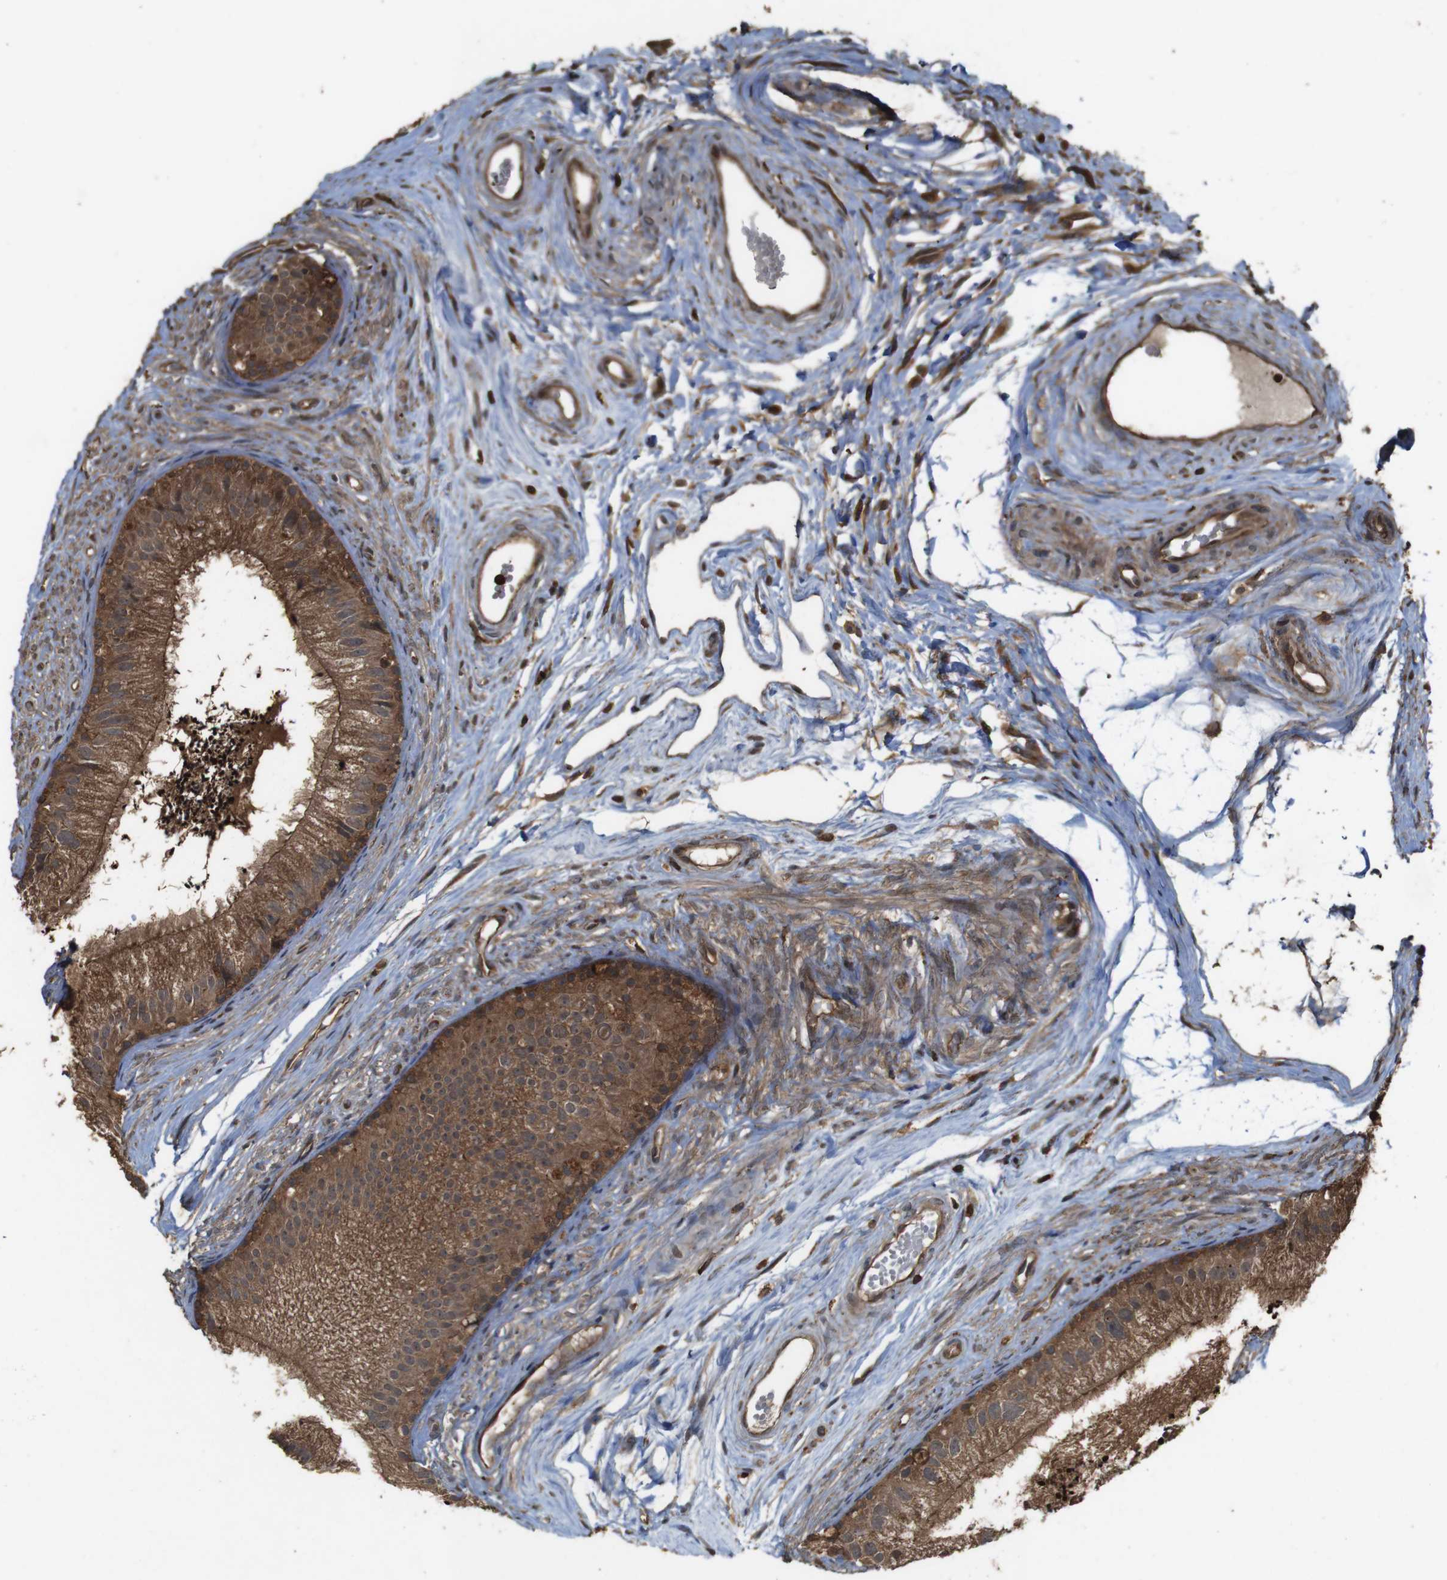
{"staining": {"intensity": "strong", "quantity": ">75%", "location": "cytoplasmic/membranous"}, "tissue": "epididymis", "cell_type": "Glandular cells", "image_type": "normal", "snomed": [{"axis": "morphology", "description": "Normal tissue, NOS"}, {"axis": "topography", "description": "Epididymis"}], "caption": "This micrograph shows IHC staining of benign epididymis, with high strong cytoplasmic/membranous positivity in approximately >75% of glandular cells.", "gene": "BAG4", "patient": {"sex": "male", "age": 56}}